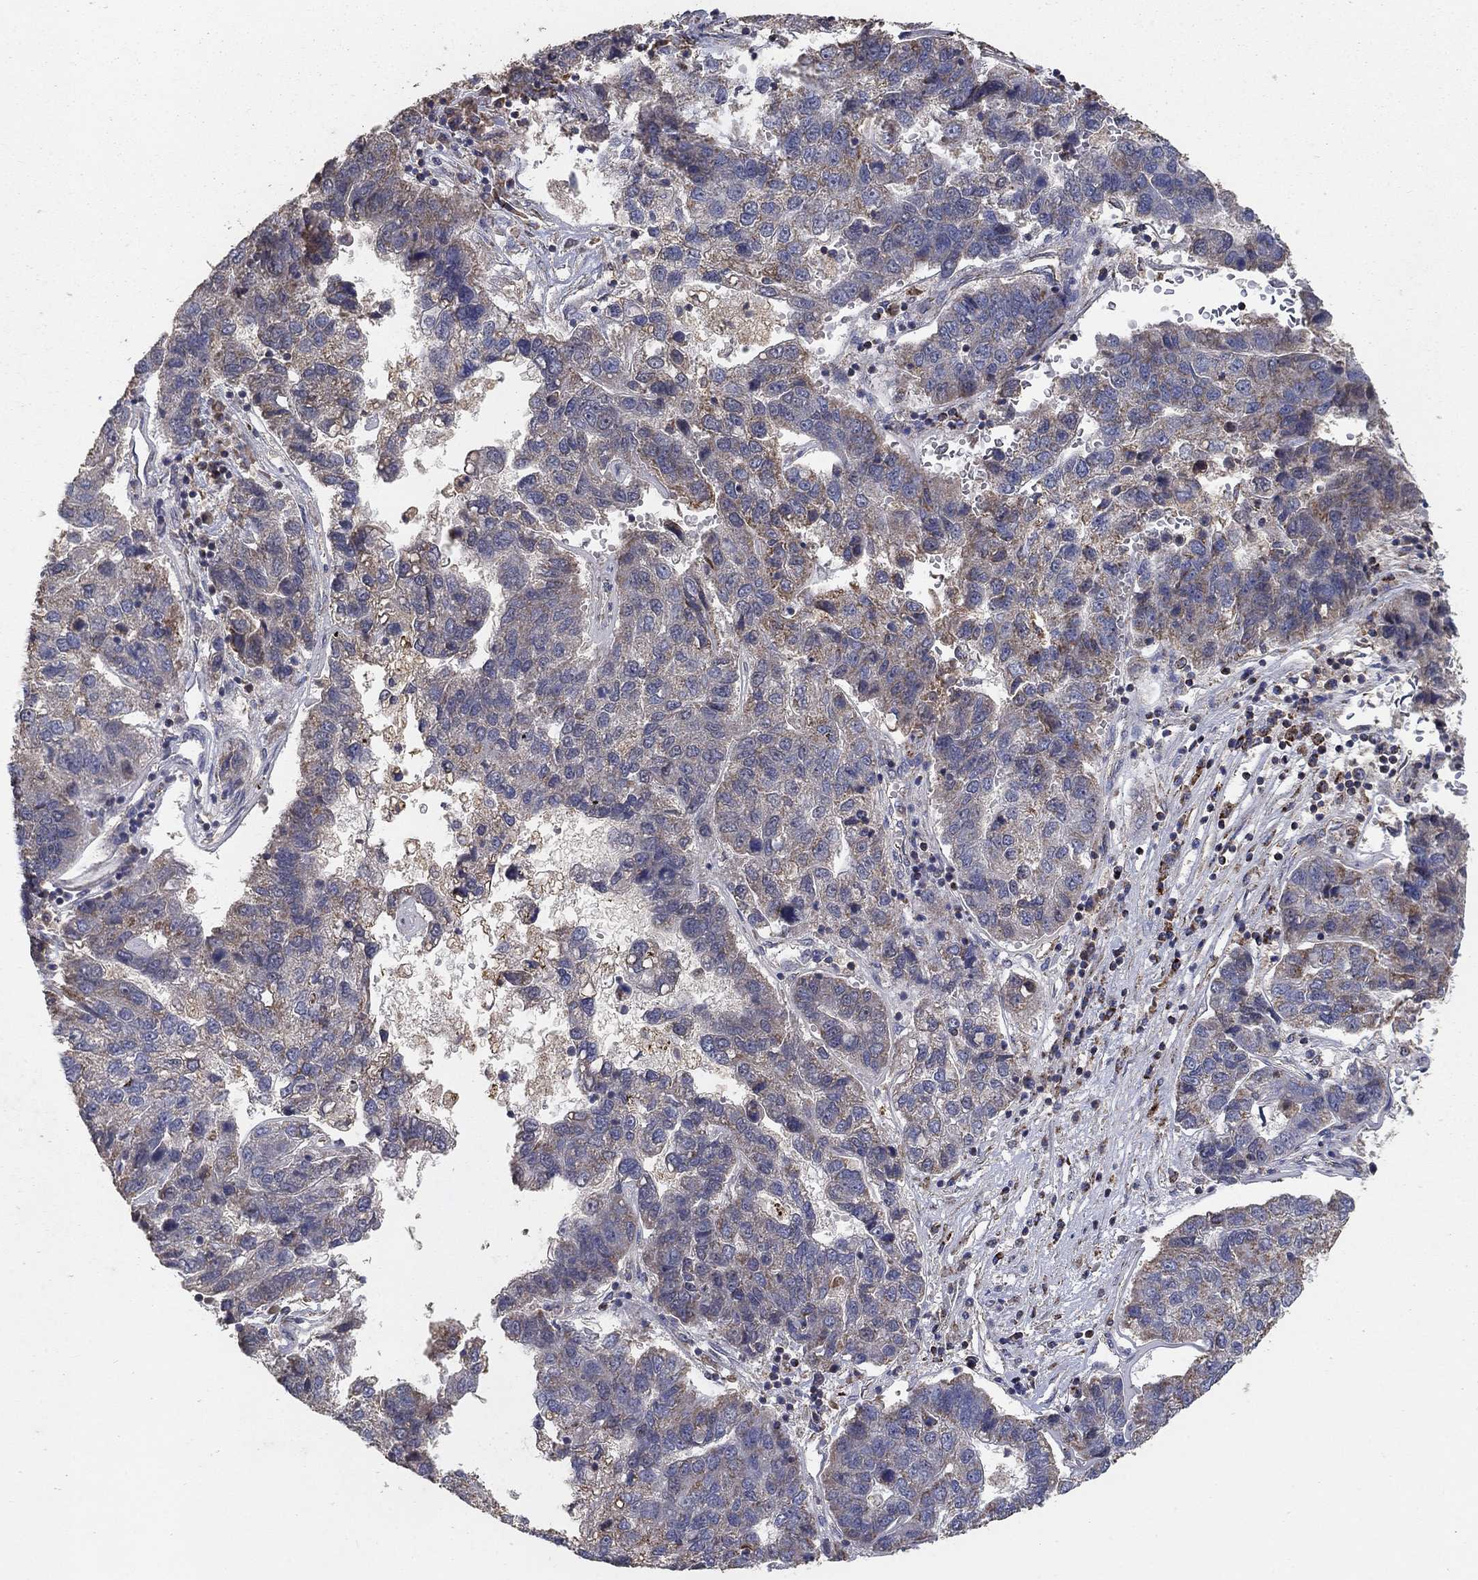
{"staining": {"intensity": "weak", "quantity": "25%-75%", "location": "cytoplasmic/membranous"}, "tissue": "pancreatic cancer", "cell_type": "Tumor cells", "image_type": "cancer", "snomed": [{"axis": "morphology", "description": "Adenocarcinoma, NOS"}, {"axis": "topography", "description": "Pancreas"}], "caption": "An image of human pancreatic adenocarcinoma stained for a protein displays weak cytoplasmic/membranous brown staining in tumor cells. Nuclei are stained in blue.", "gene": "GPSM1", "patient": {"sex": "female", "age": 61}}